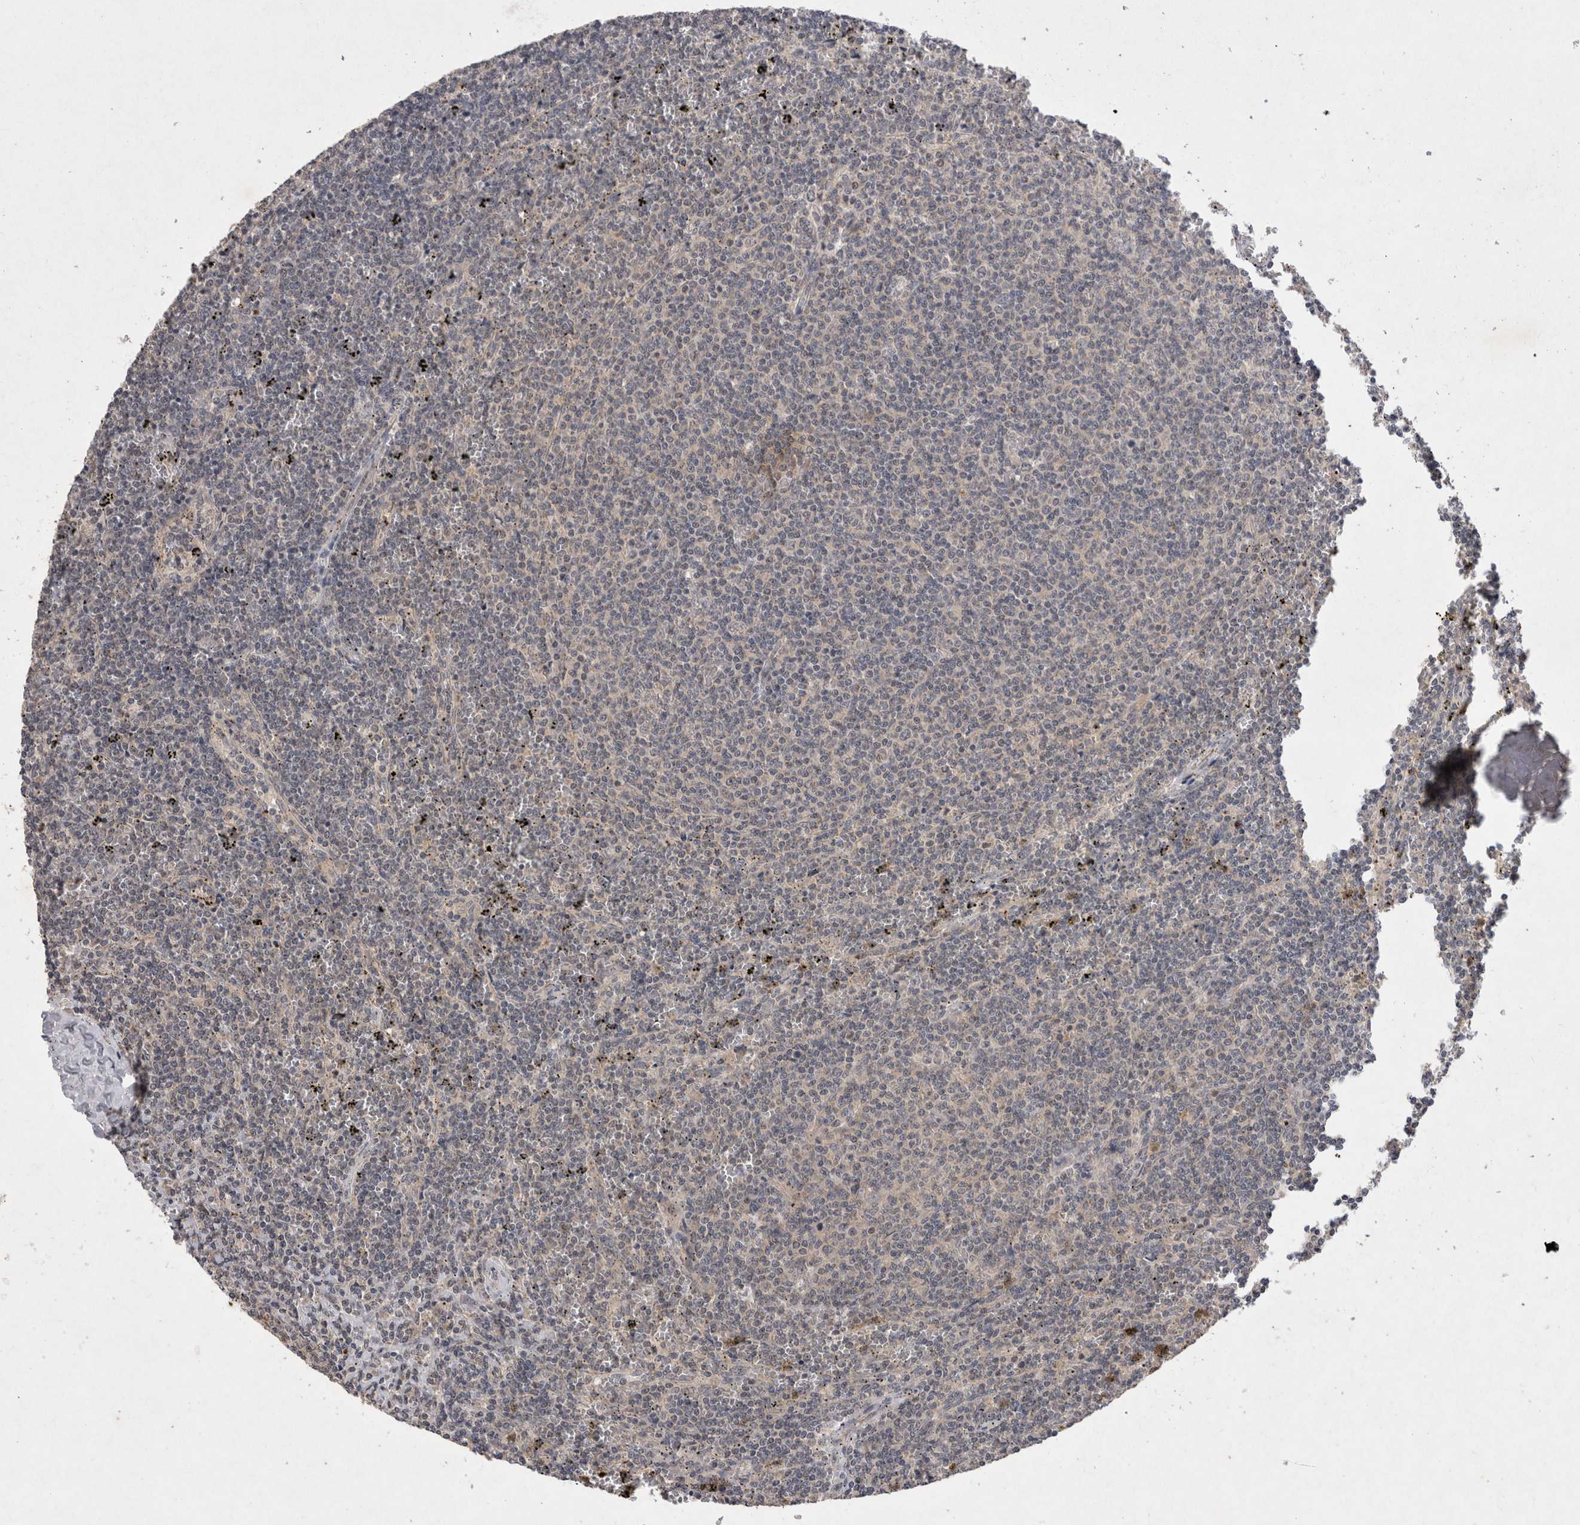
{"staining": {"intensity": "negative", "quantity": "none", "location": "none"}, "tissue": "lymphoma", "cell_type": "Tumor cells", "image_type": "cancer", "snomed": [{"axis": "morphology", "description": "Malignant lymphoma, non-Hodgkin's type, Low grade"}, {"axis": "topography", "description": "Spleen"}], "caption": "High magnification brightfield microscopy of malignant lymphoma, non-Hodgkin's type (low-grade) stained with DAB (brown) and counterstained with hematoxylin (blue): tumor cells show no significant staining.", "gene": "RASSF3", "patient": {"sex": "female", "age": 50}}